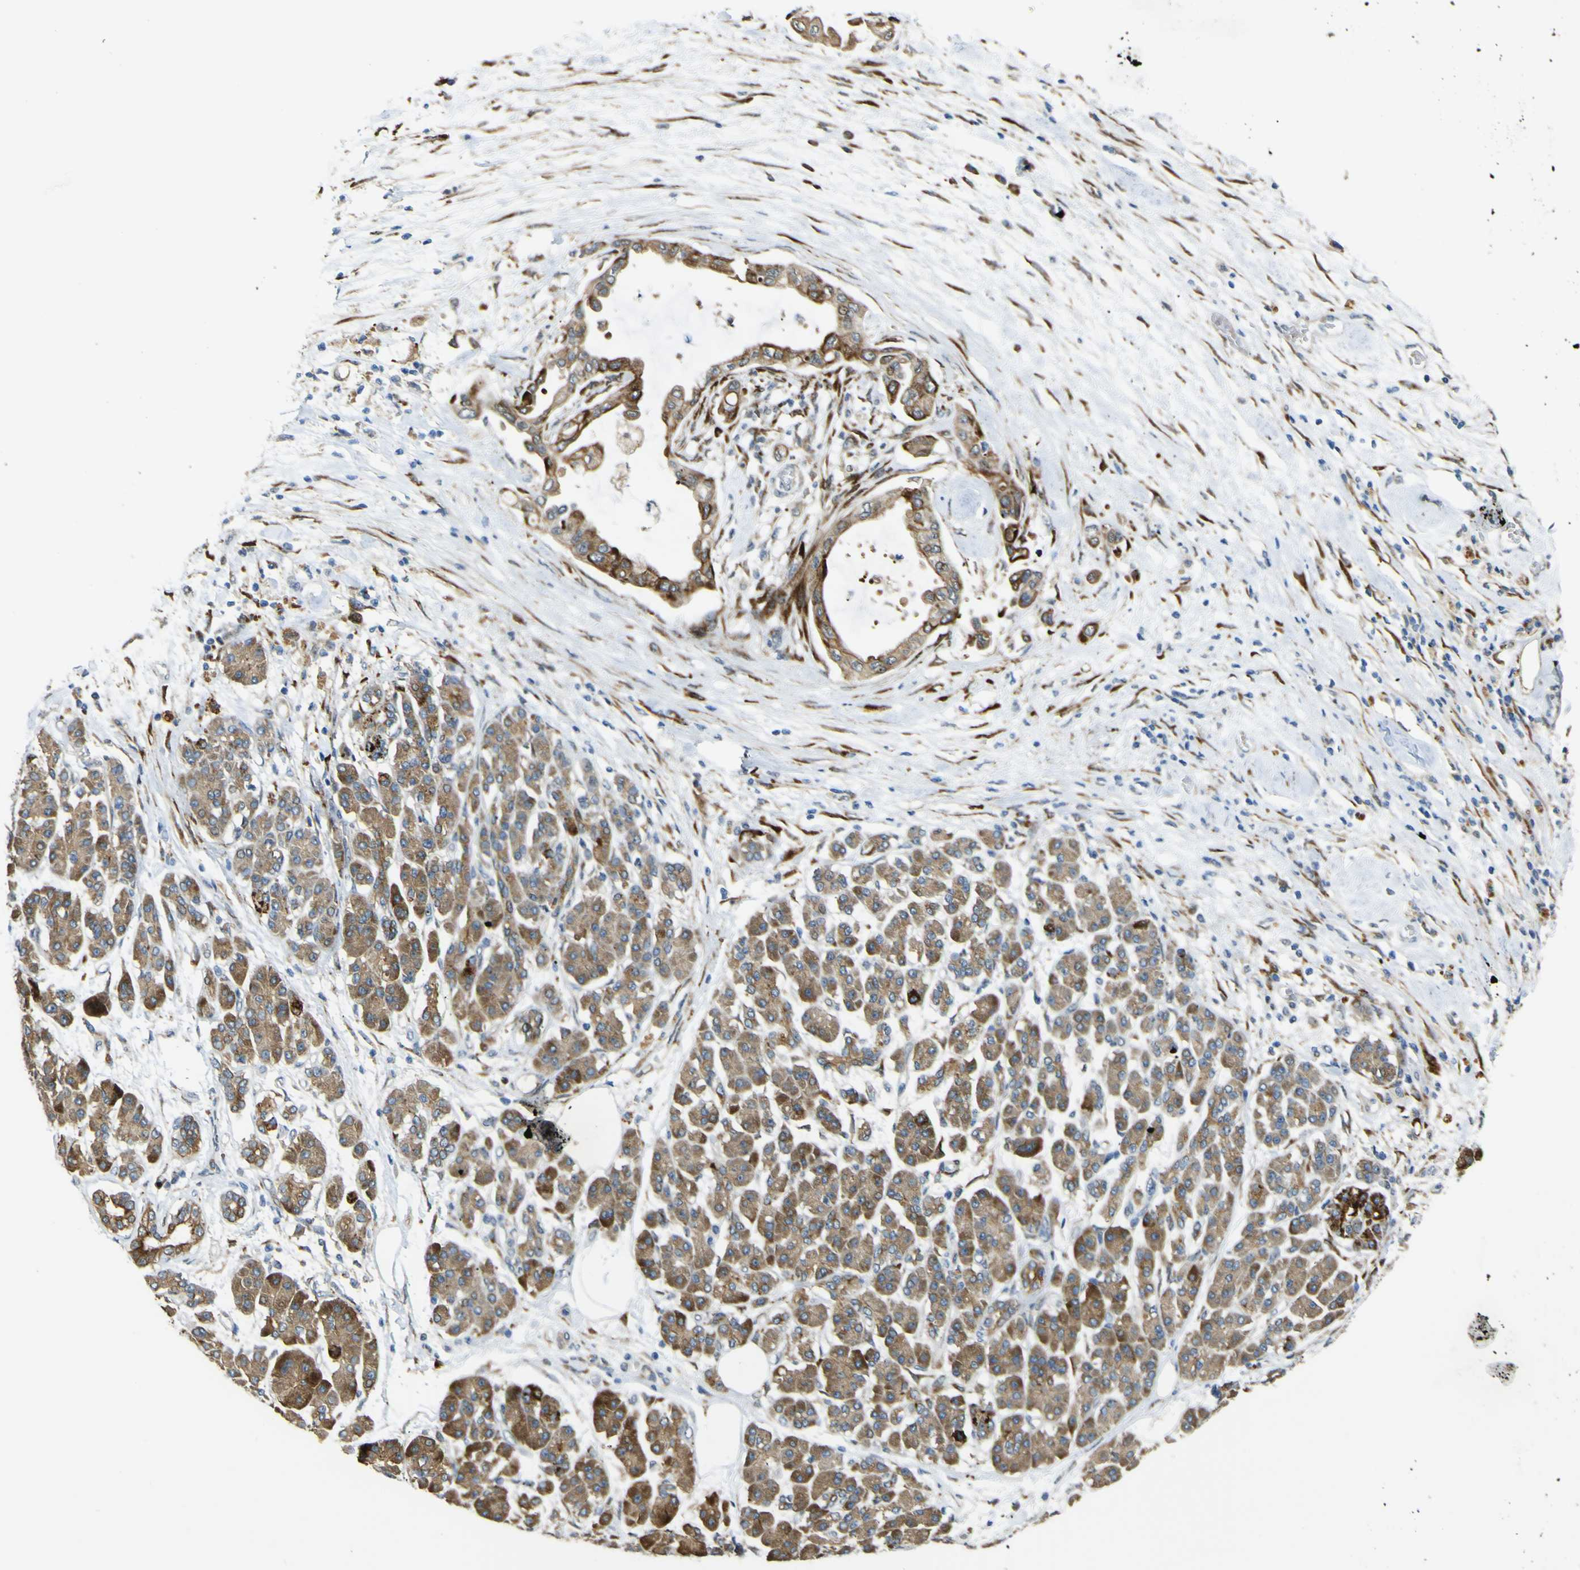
{"staining": {"intensity": "moderate", "quantity": ">75%", "location": "cytoplasmic/membranous"}, "tissue": "pancreatic cancer", "cell_type": "Tumor cells", "image_type": "cancer", "snomed": [{"axis": "morphology", "description": "Adenocarcinoma, NOS"}, {"axis": "morphology", "description": "Adenocarcinoma, metastatic, NOS"}, {"axis": "topography", "description": "Lymph node"}, {"axis": "topography", "description": "Pancreas"}, {"axis": "topography", "description": "Duodenum"}], "caption": "Pancreatic metastatic adenocarcinoma tissue displays moderate cytoplasmic/membranous positivity in about >75% of tumor cells (brown staining indicates protein expression, while blue staining denotes nuclei).", "gene": "LBHD1", "patient": {"sex": "female", "age": 64}}